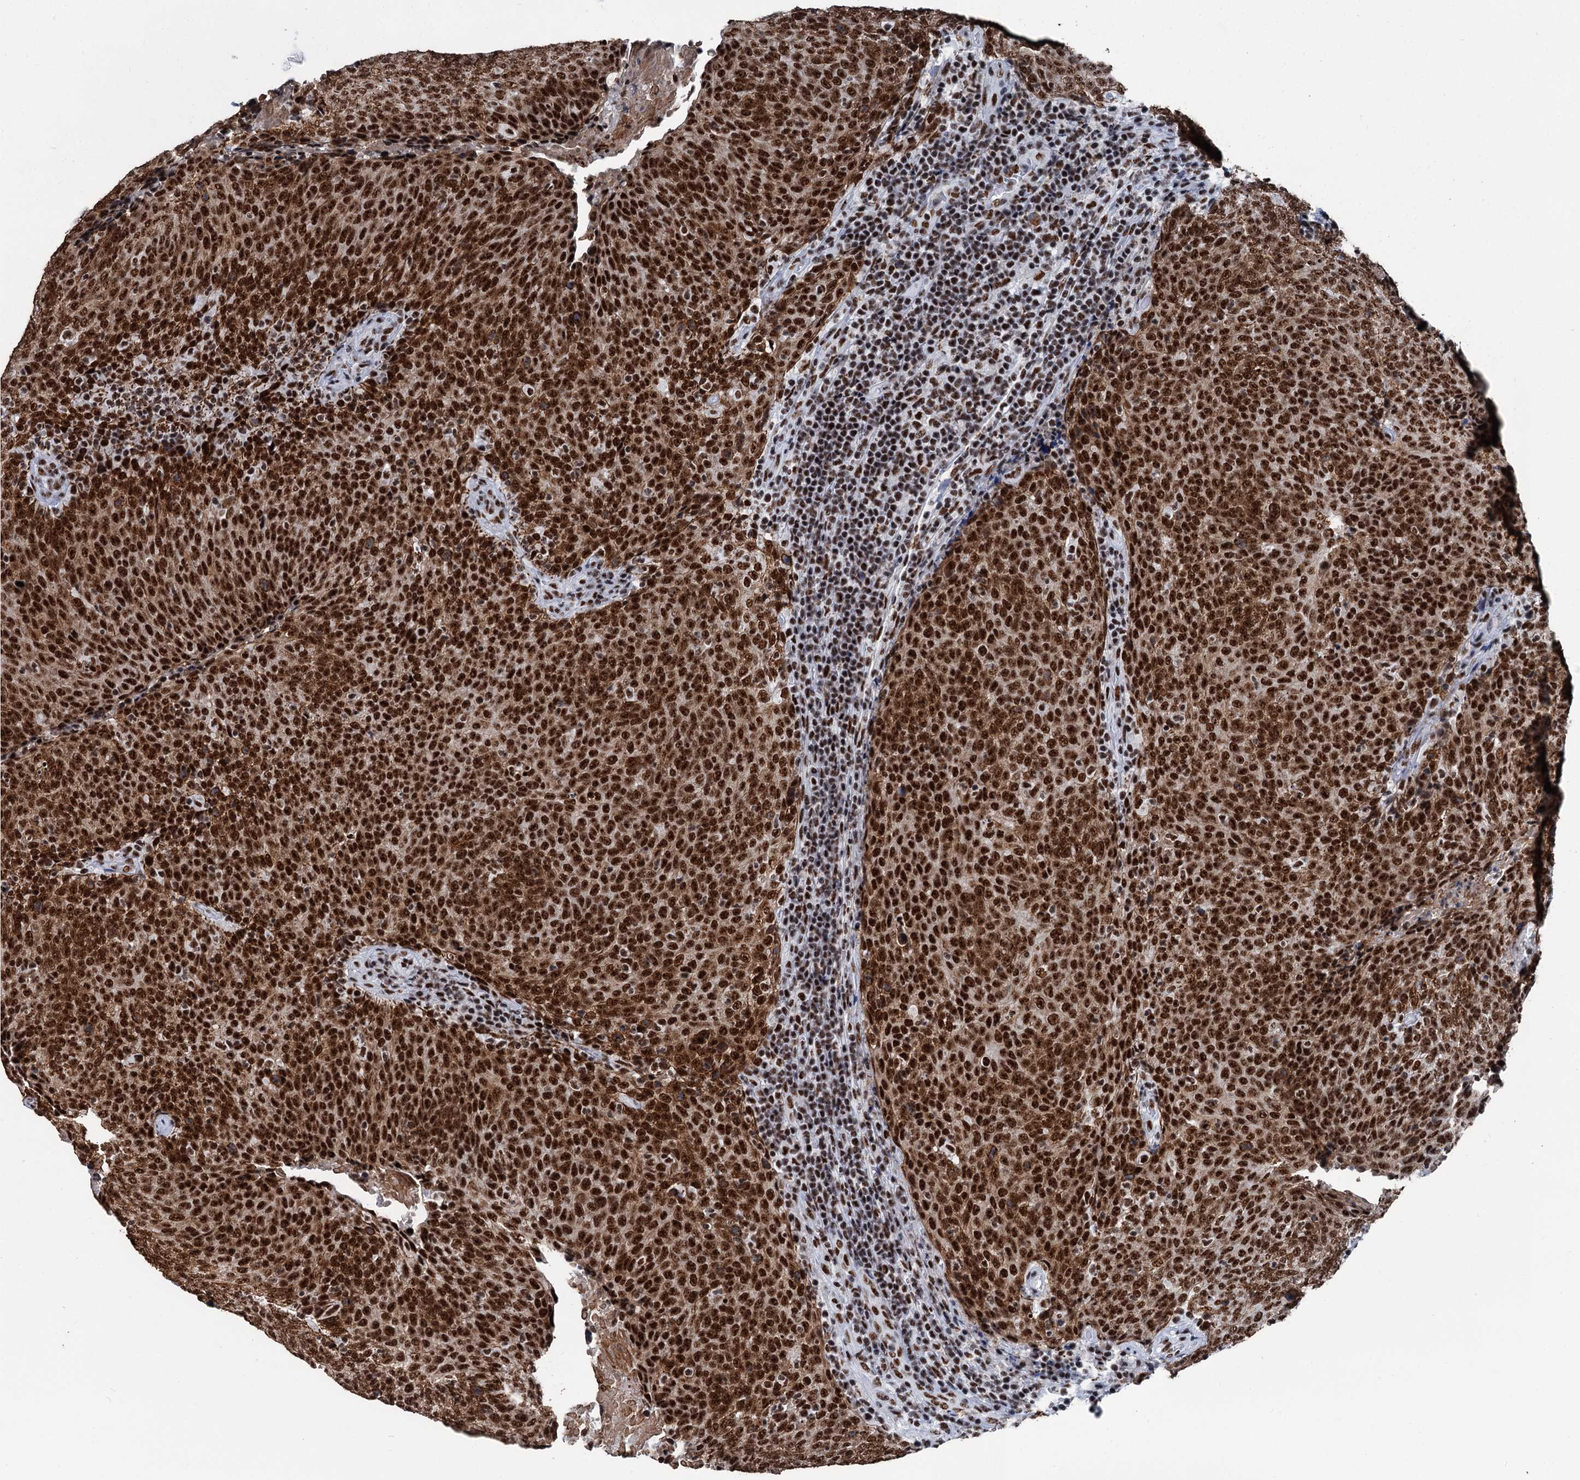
{"staining": {"intensity": "strong", "quantity": ">75%", "location": "nuclear"}, "tissue": "head and neck cancer", "cell_type": "Tumor cells", "image_type": "cancer", "snomed": [{"axis": "morphology", "description": "Squamous cell carcinoma, NOS"}, {"axis": "morphology", "description": "Squamous cell carcinoma, metastatic, NOS"}, {"axis": "topography", "description": "Lymph node"}, {"axis": "topography", "description": "Head-Neck"}], "caption": "Tumor cells reveal strong nuclear staining in approximately >75% of cells in head and neck cancer. The protein of interest is shown in brown color, while the nuclei are stained blue.", "gene": "DDX23", "patient": {"sex": "male", "age": 62}}